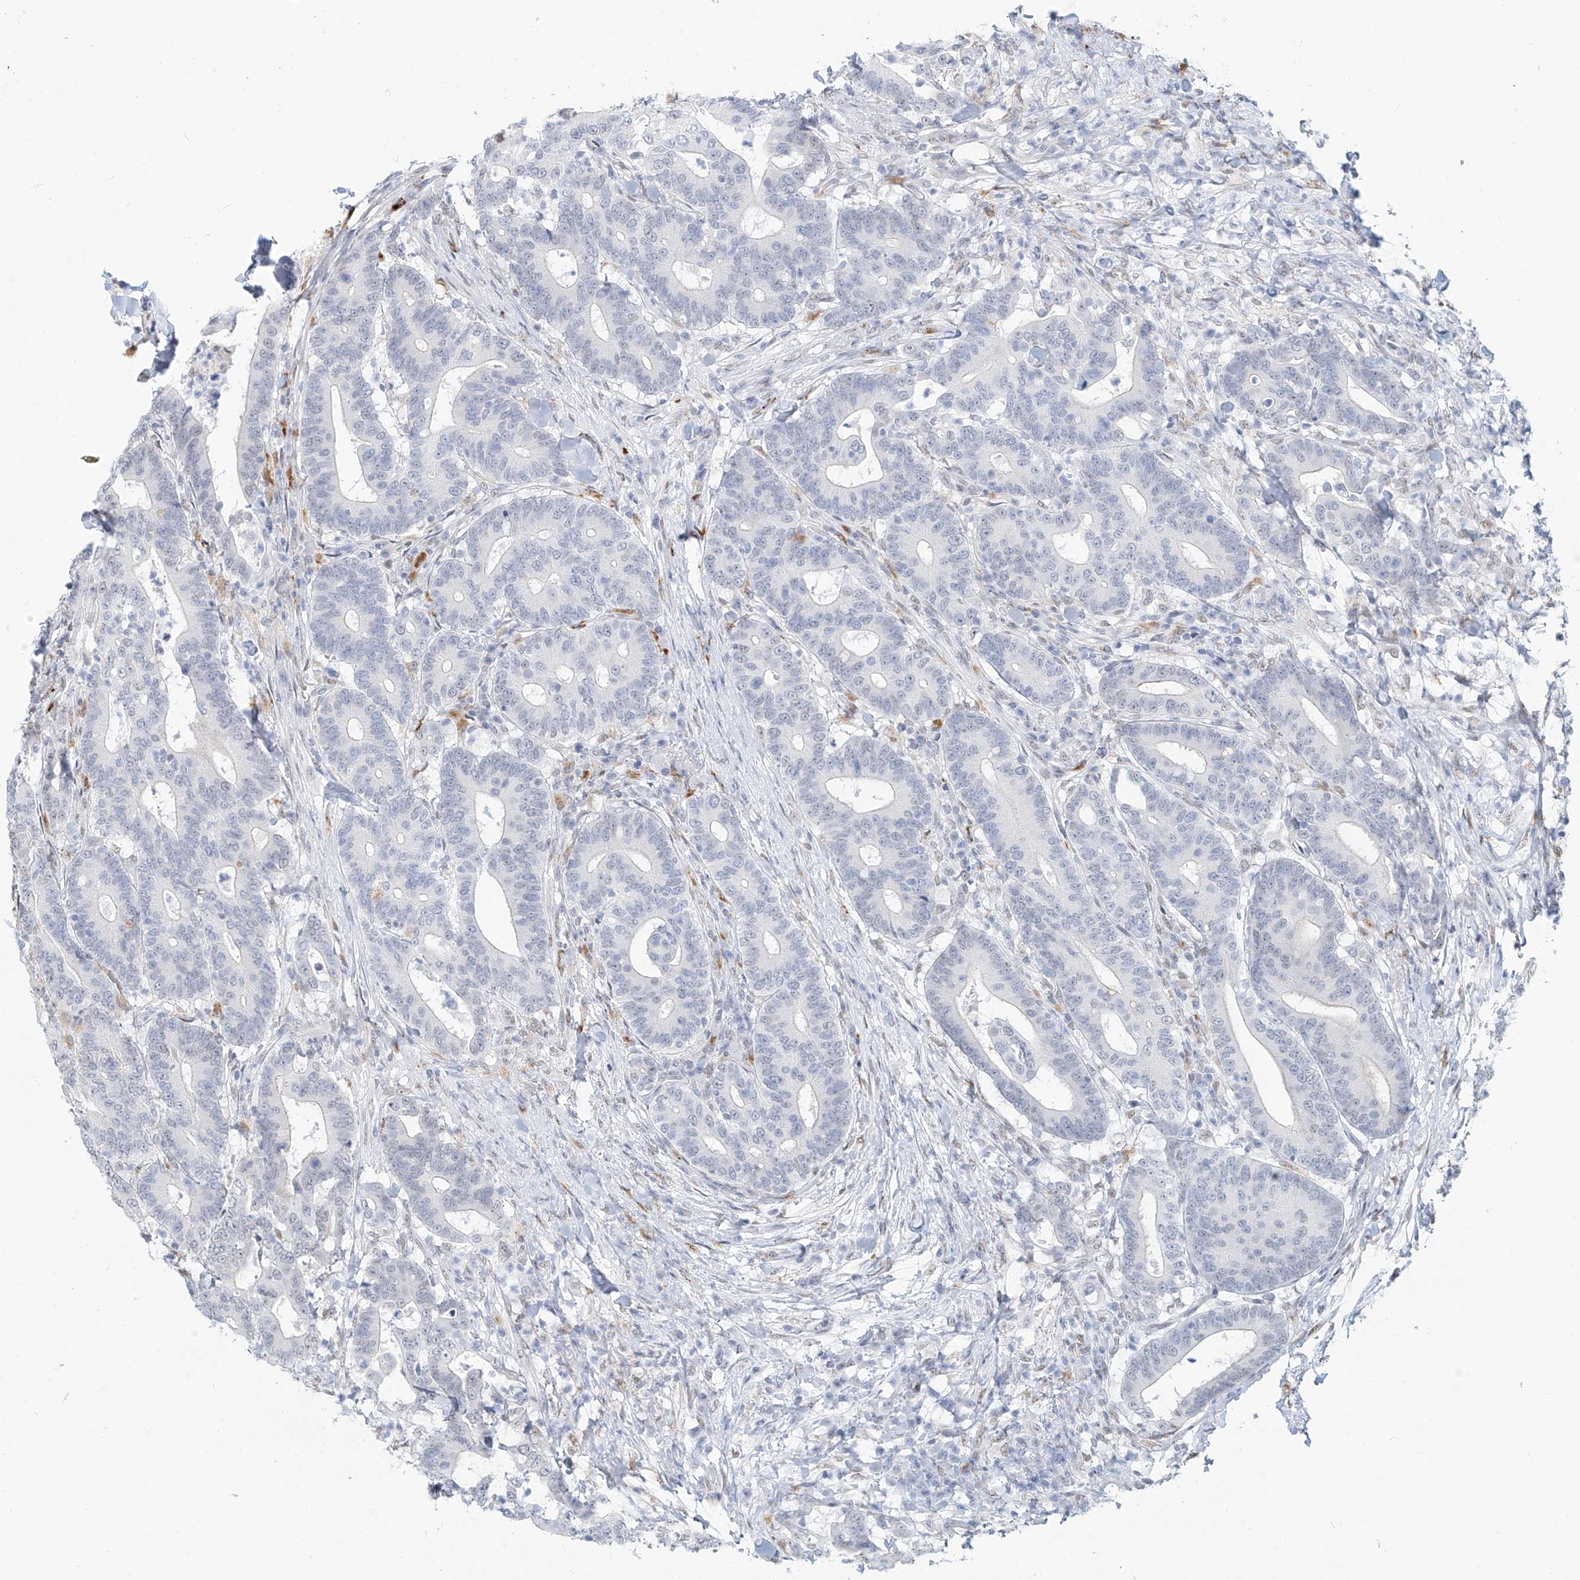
{"staining": {"intensity": "negative", "quantity": "none", "location": "none"}, "tissue": "colorectal cancer", "cell_type": "Tumor cells", "image_type": "cancer", "snomed": [{"axis": "morphology", "description": "Adenocarcinoma, NOS"}, {"axis": "topography", "description": "Colon"}], "caption": "The micrograph displays no staining of tumor cells in colorectal cancer (adenocarcinoma).", "gene": "SASH1", "patient": {"sex": "female", "age": 66}}